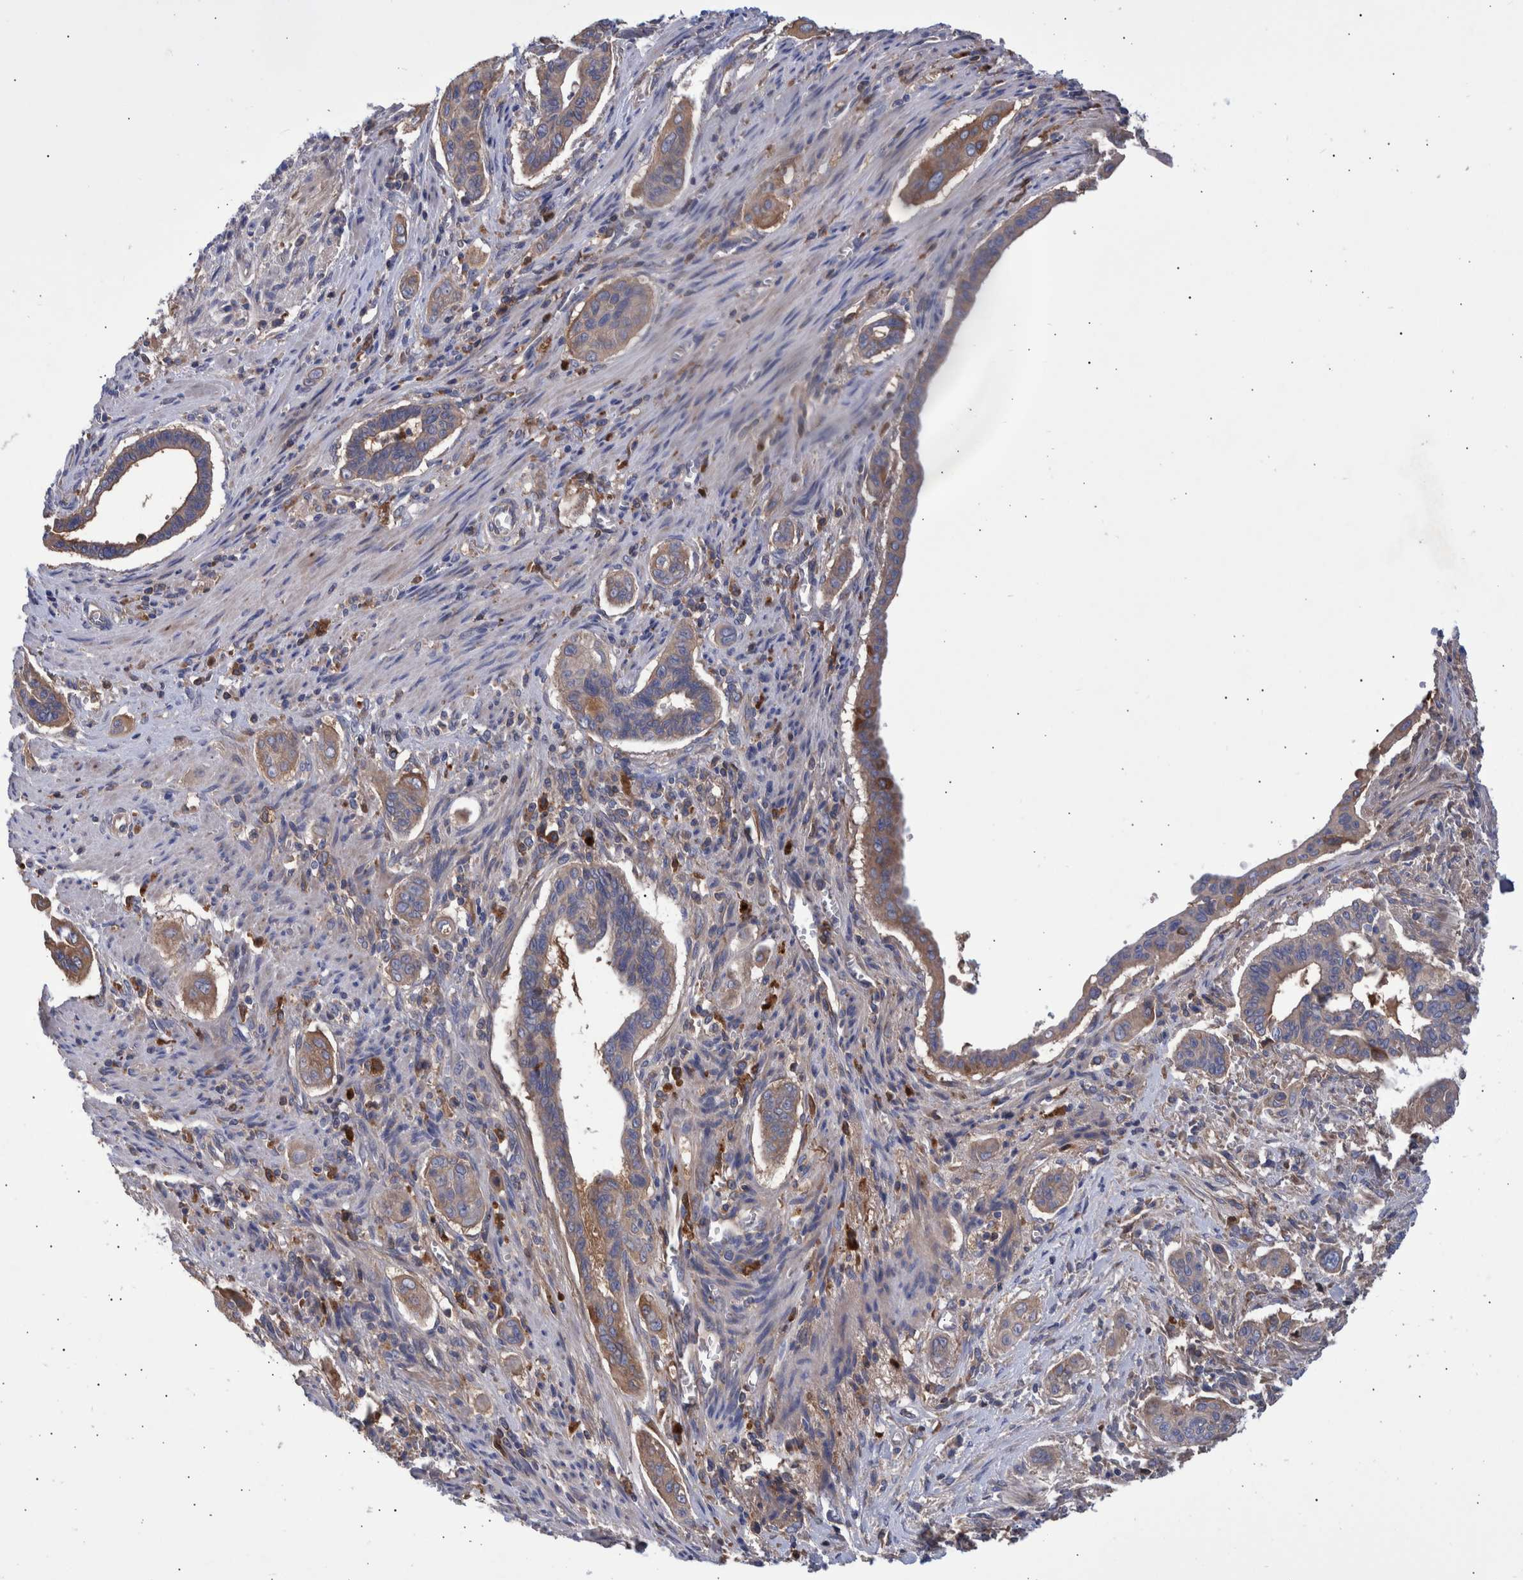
{"staining": {"intensity": "moderate", "quantity": ">75%", "location": "cytoplasmic/membranous"}, "tissue": "pancreatic cancer", "cell_type": "Tumor cells", "image_type": "cancer", "snomed": [{"axis": "morphology", "description": "Adenocarcinoma, NOS"}, {"axis": "topography", "description": "Pancreas"}], "caption": "High-magnification brightfield microscopy of pancreatic cancer (adenocarcinoma) stained with DAB (brown) and counterstained with hematoxylin (blue). tumor cells exhibit moderate cytoplasmic/membranous staining is identified in approximately>75% of cells.", "gene": "DLL4", "patient": {"sex": "male", "age": 77}}